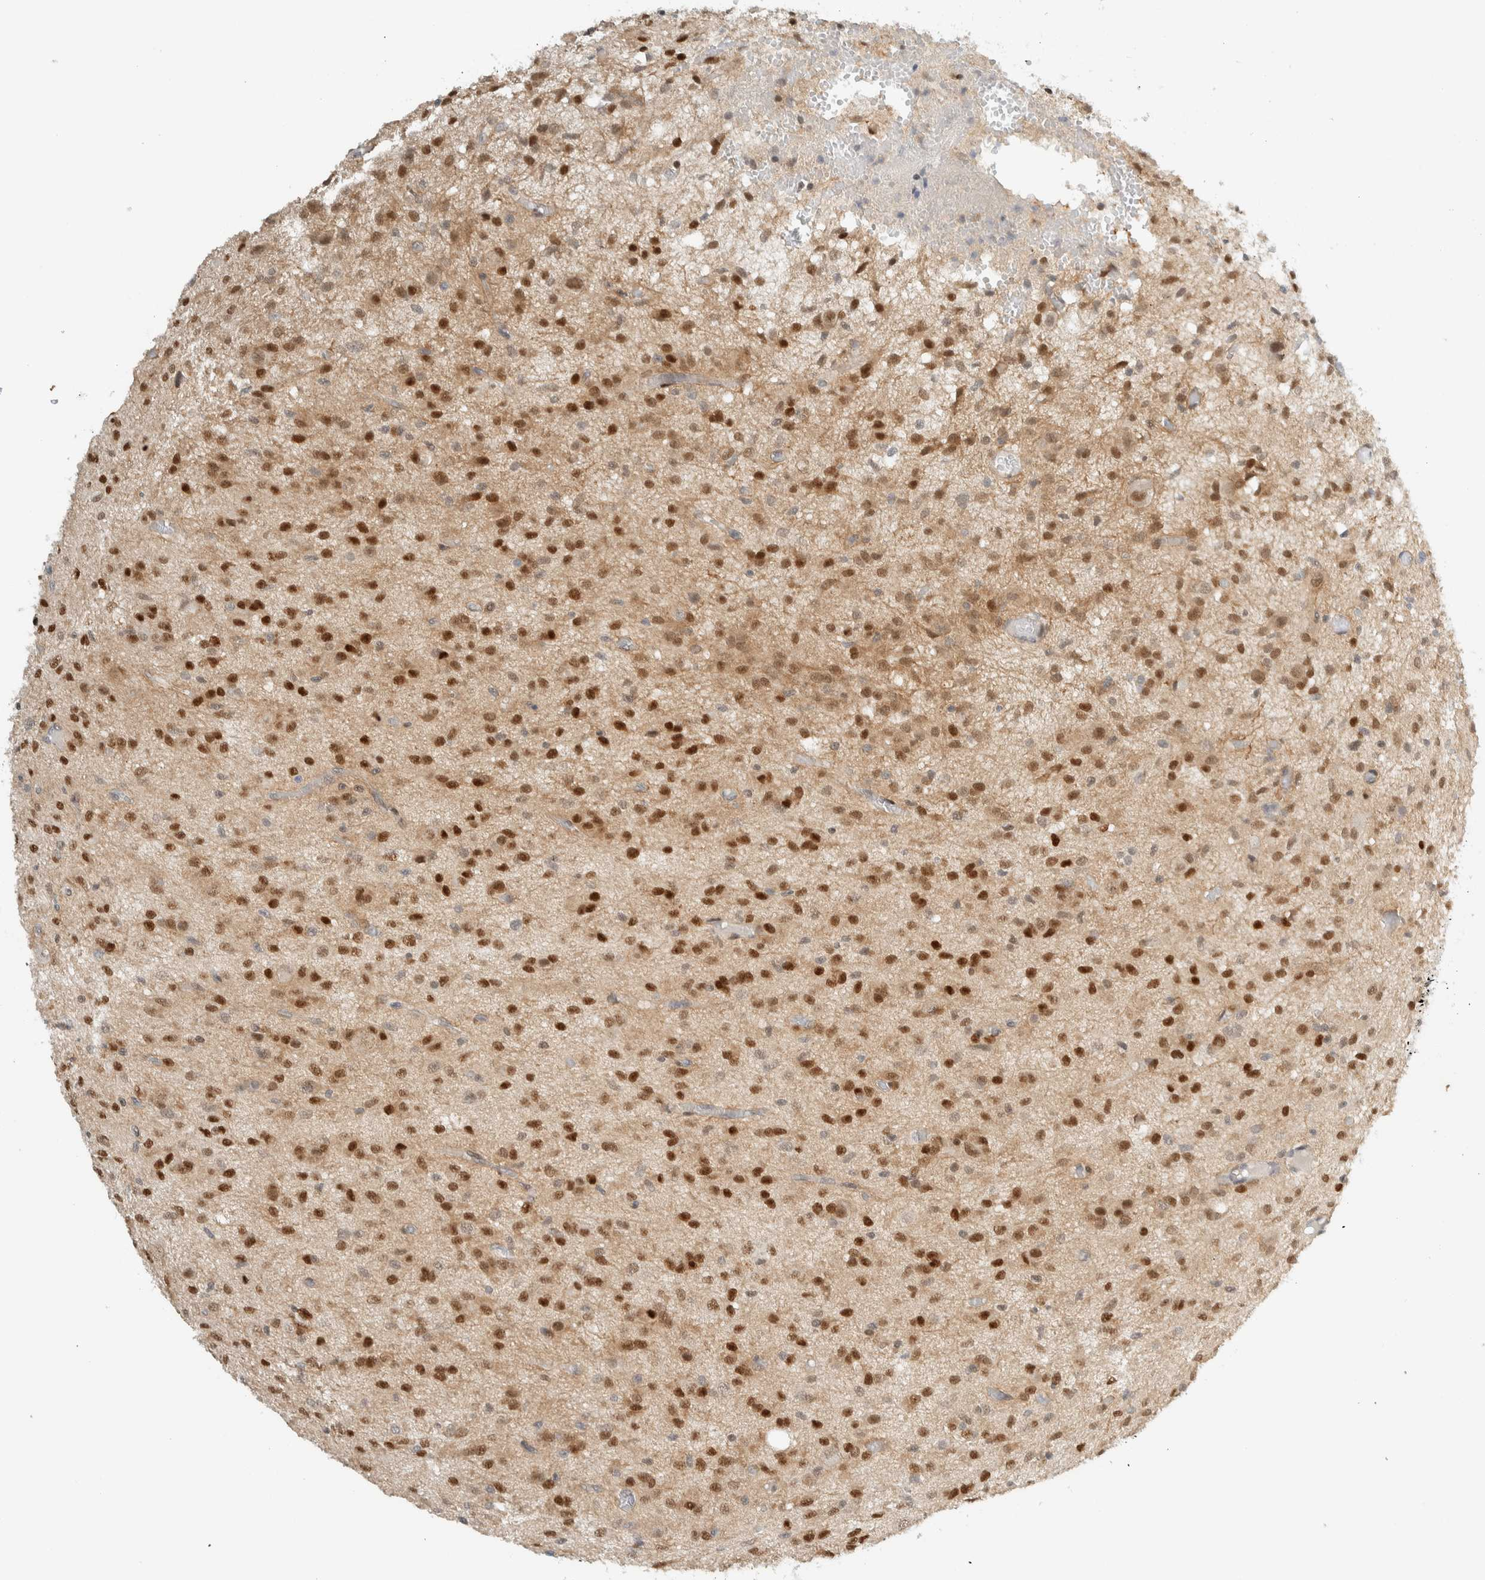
{"staining": {"intensity": "strong", "quantity": ">75%", "location": "nuclear"}, "tissue": "glioma", "cell_type": "Tumor cells", "image_type": "cancer", "snomed": [{"axis": "morphology", "description": "Glioma, malignant, High grade"}, {"axis": "topography", "description": "Brain"}], "caption": "Immunohistochemistry (IHC) histopathology image of neoplastic tissue: malignant high-grade glioma stained using immunohistochemistry (IHC) shows high levels of strong protein expression localized specifically in the nuclear of tumor cells, appearing as a nuclear brown color.", "gene": "TFE3", "patient": {"sex": "female", "age": 59}}